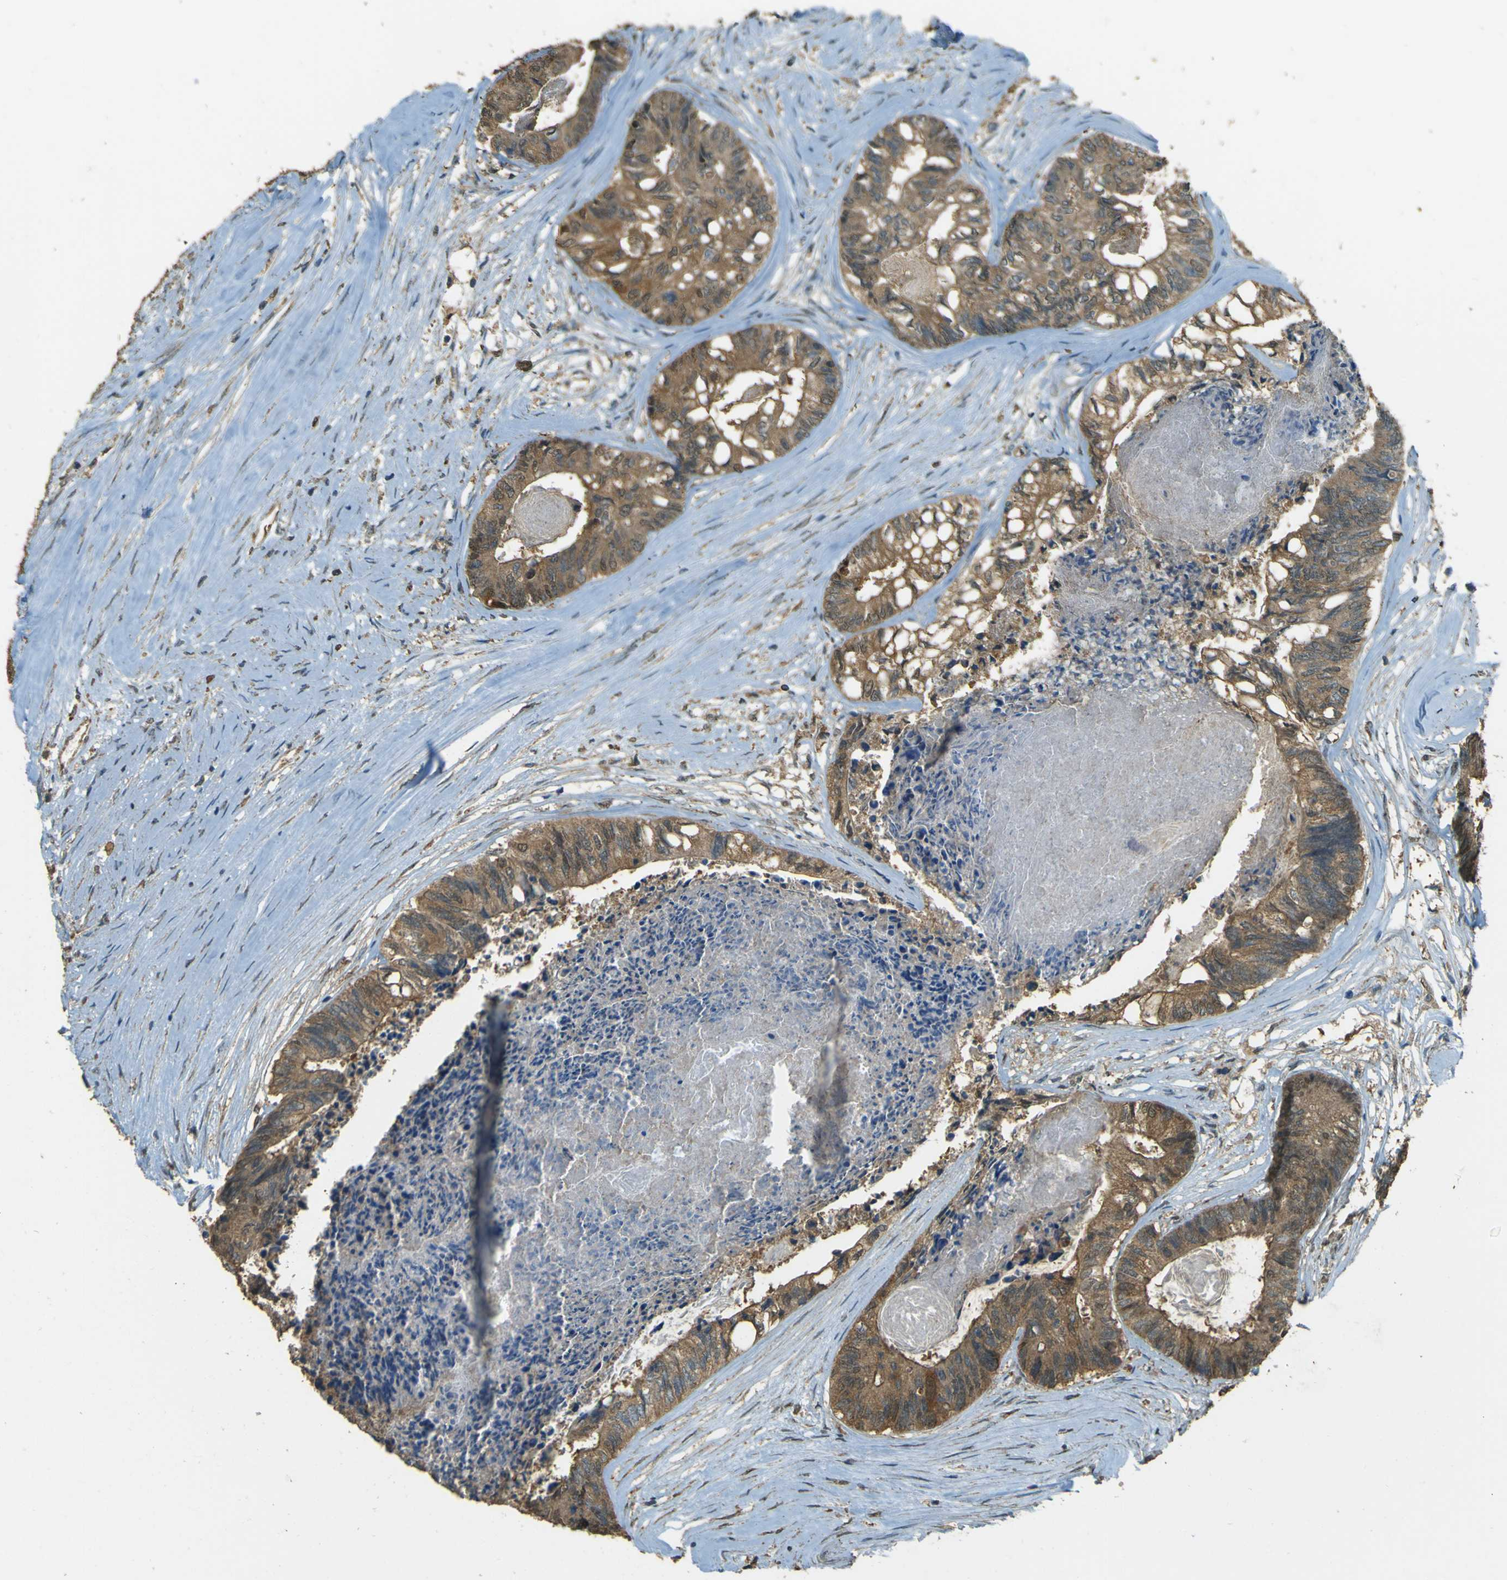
{"staining": {"intensity": "moderate", "quantity": ">75%", "location": "cytoplasmic/membranous"}, "tissue": "colorectal cancer", "cell_type": "Tumor cells", "image_type": "cancer", "snomed": [{"axis": "morphology", "description": "Adenocarcinoma, NOS"}, {"axis": "topography", "description": "Rectum"}], "caption": "Protein staining exhibits moderate cytoplasmic/membranous staining in approximately >75% of tumor cells in adenocarcinoma (colorectal). (IHC, brightfield microscopy, high magnification).", "gene": "GOLGA1", "patient": {"sex": "male", "age": 63}}